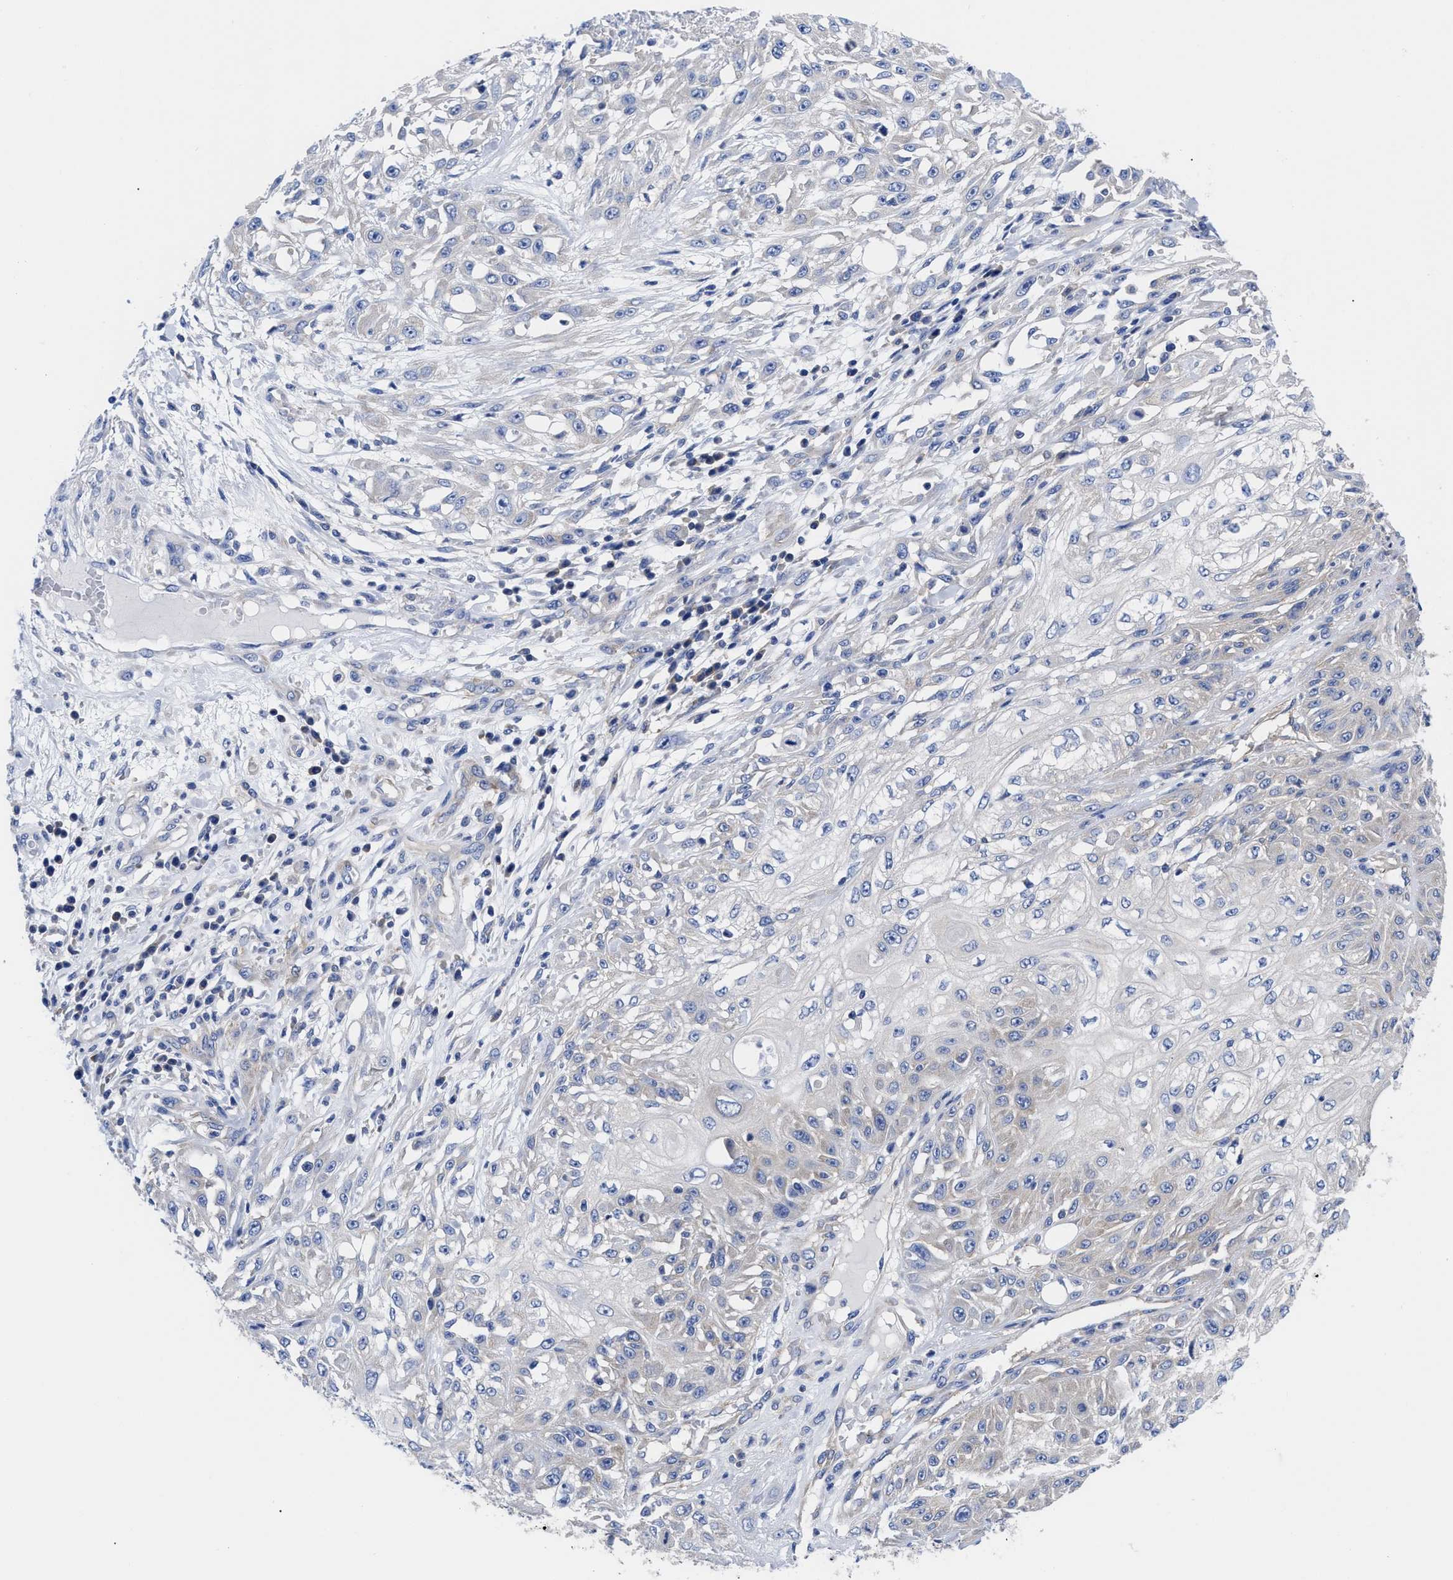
{"staining": {"intensity": "negative", "quantity": "none", "location": "none"}, "tissue": "skin cancer", "cell_type": "Tumor cells", "image_type": "cancer", "snomed": [{"axis": "morphology", "description": "Squamous cell carcinoma, NOS"}, {"axis": "morphology", "description": "Squamous cell carcinoma, metastatic, NOS"}, {"axis": "topography", "description": "Skin"}, {"axis": "topography", "description": "Lymph node"}], "caption": "Skin cancer (metastatic squamous cell carcinoma) was stained to show a protein in brown. There is no significant expression in tumor cells.", "gene": "RBKS", "patient": {"sex": "male", "age": 75}}